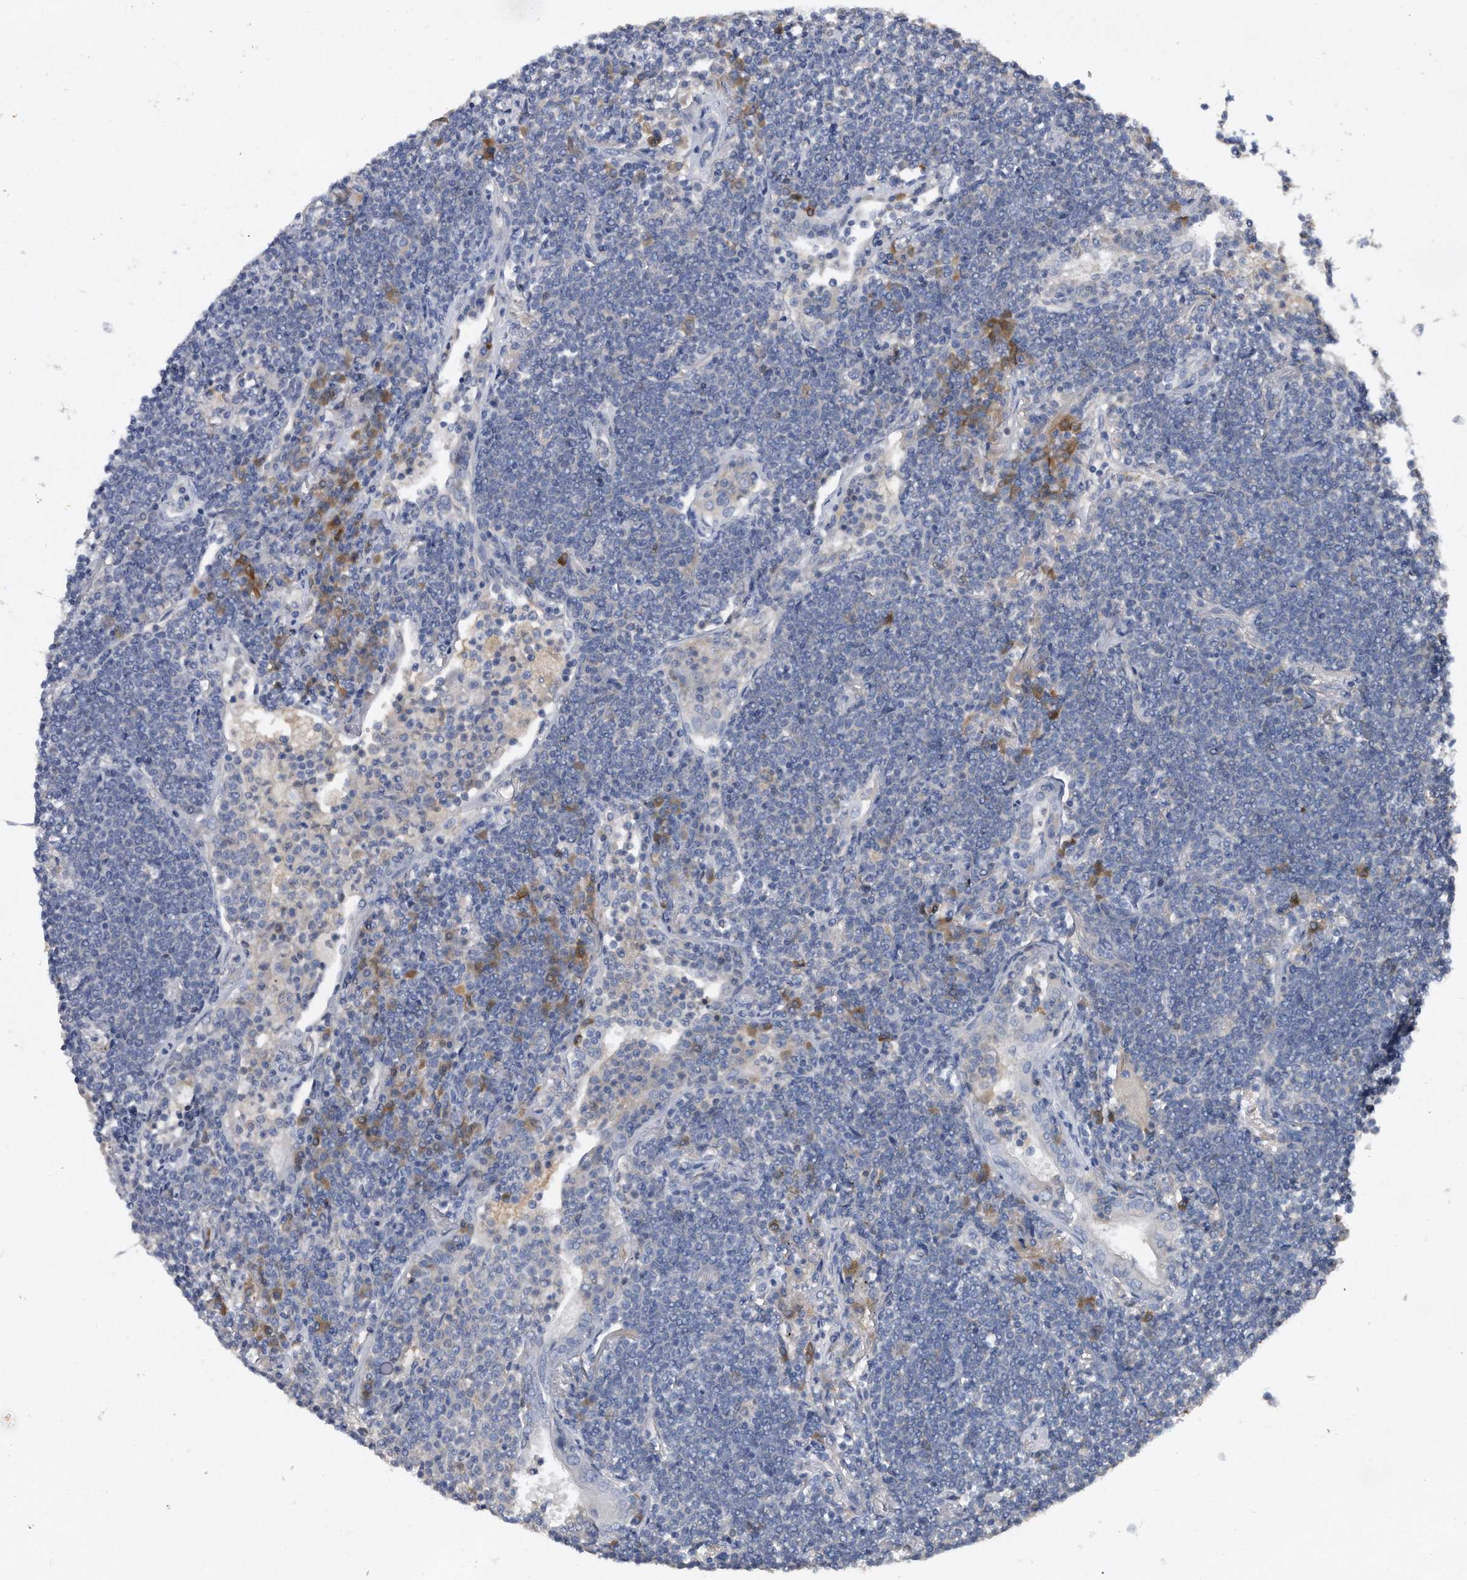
{"staining": {"intensity": "negative", "quantity": "none", "location": "none"}, "tissue": "lymphoma", "cell_type": "Tumor cells", "image_type": "cancer", "snomed": [{"axis": "morphology", "description": "Malignant lymphoma, non-Hodgkin's type, Low grade"}, {"axis": "topography", "description": "Lung"}], "caption": "Immunohistochemistry of lymphoma reveals no positivity in tumor cells.", "gene": "ASNS", "patient": {"sex": "female", "age": 71}}